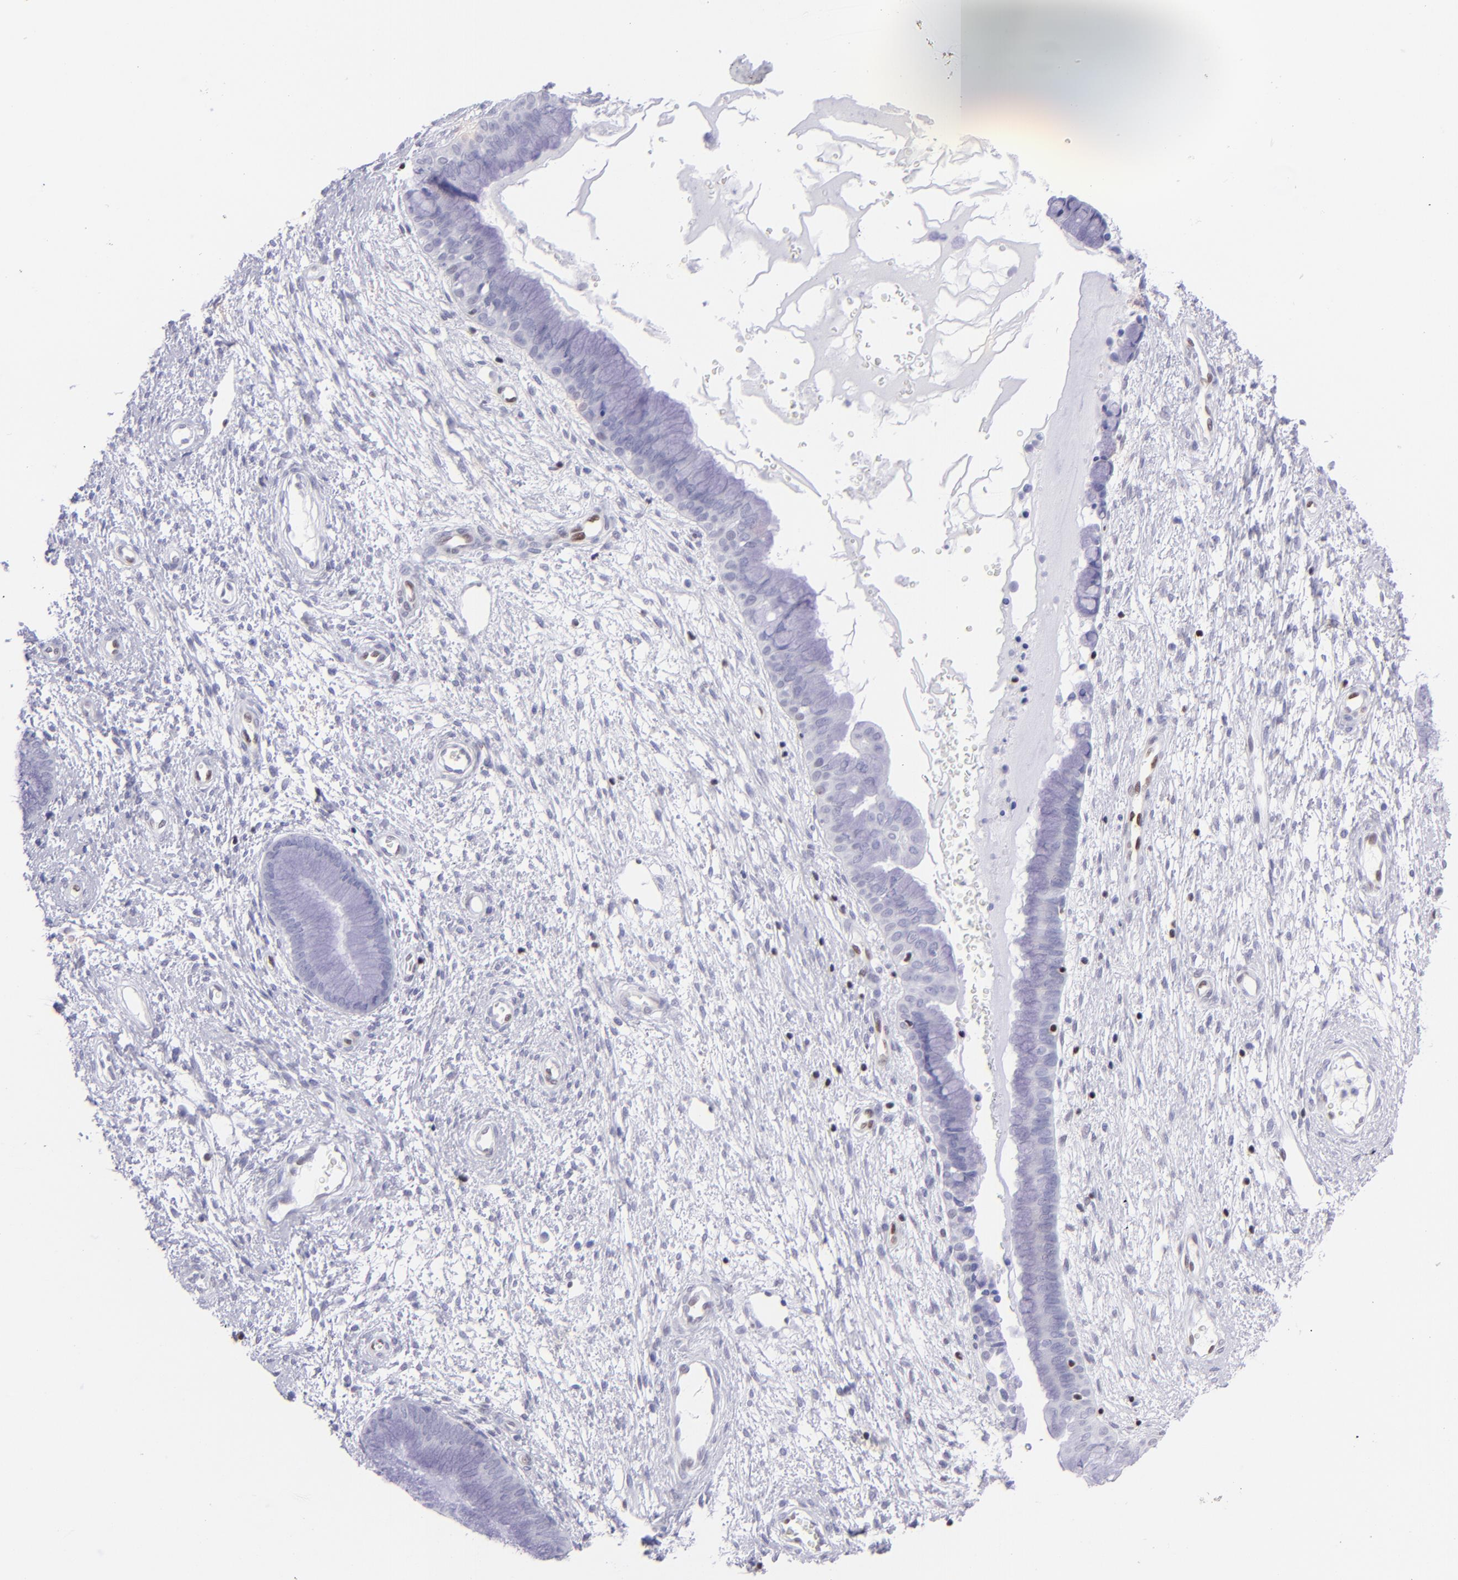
{"staining": {"intensity": "negative", "quantity": "none", "location": "none"}, "tissue": "cervix", "cell_type": "Glandular cells", "image_type": "normal", "snomed": [{"axis": "morphology", "description": "Normal tissue, NOS"}, {"axis": "topography", "description": "Cervix"}], "caption": "Glandular cells show no significant expression in normal cervix. (Stains: DAB IHC with hematoxylin counter stain, Microscopy: brightfield microscopy at high magnification).", "gene": "ETS1", "patient": {"sex": "female", "age": 55}}